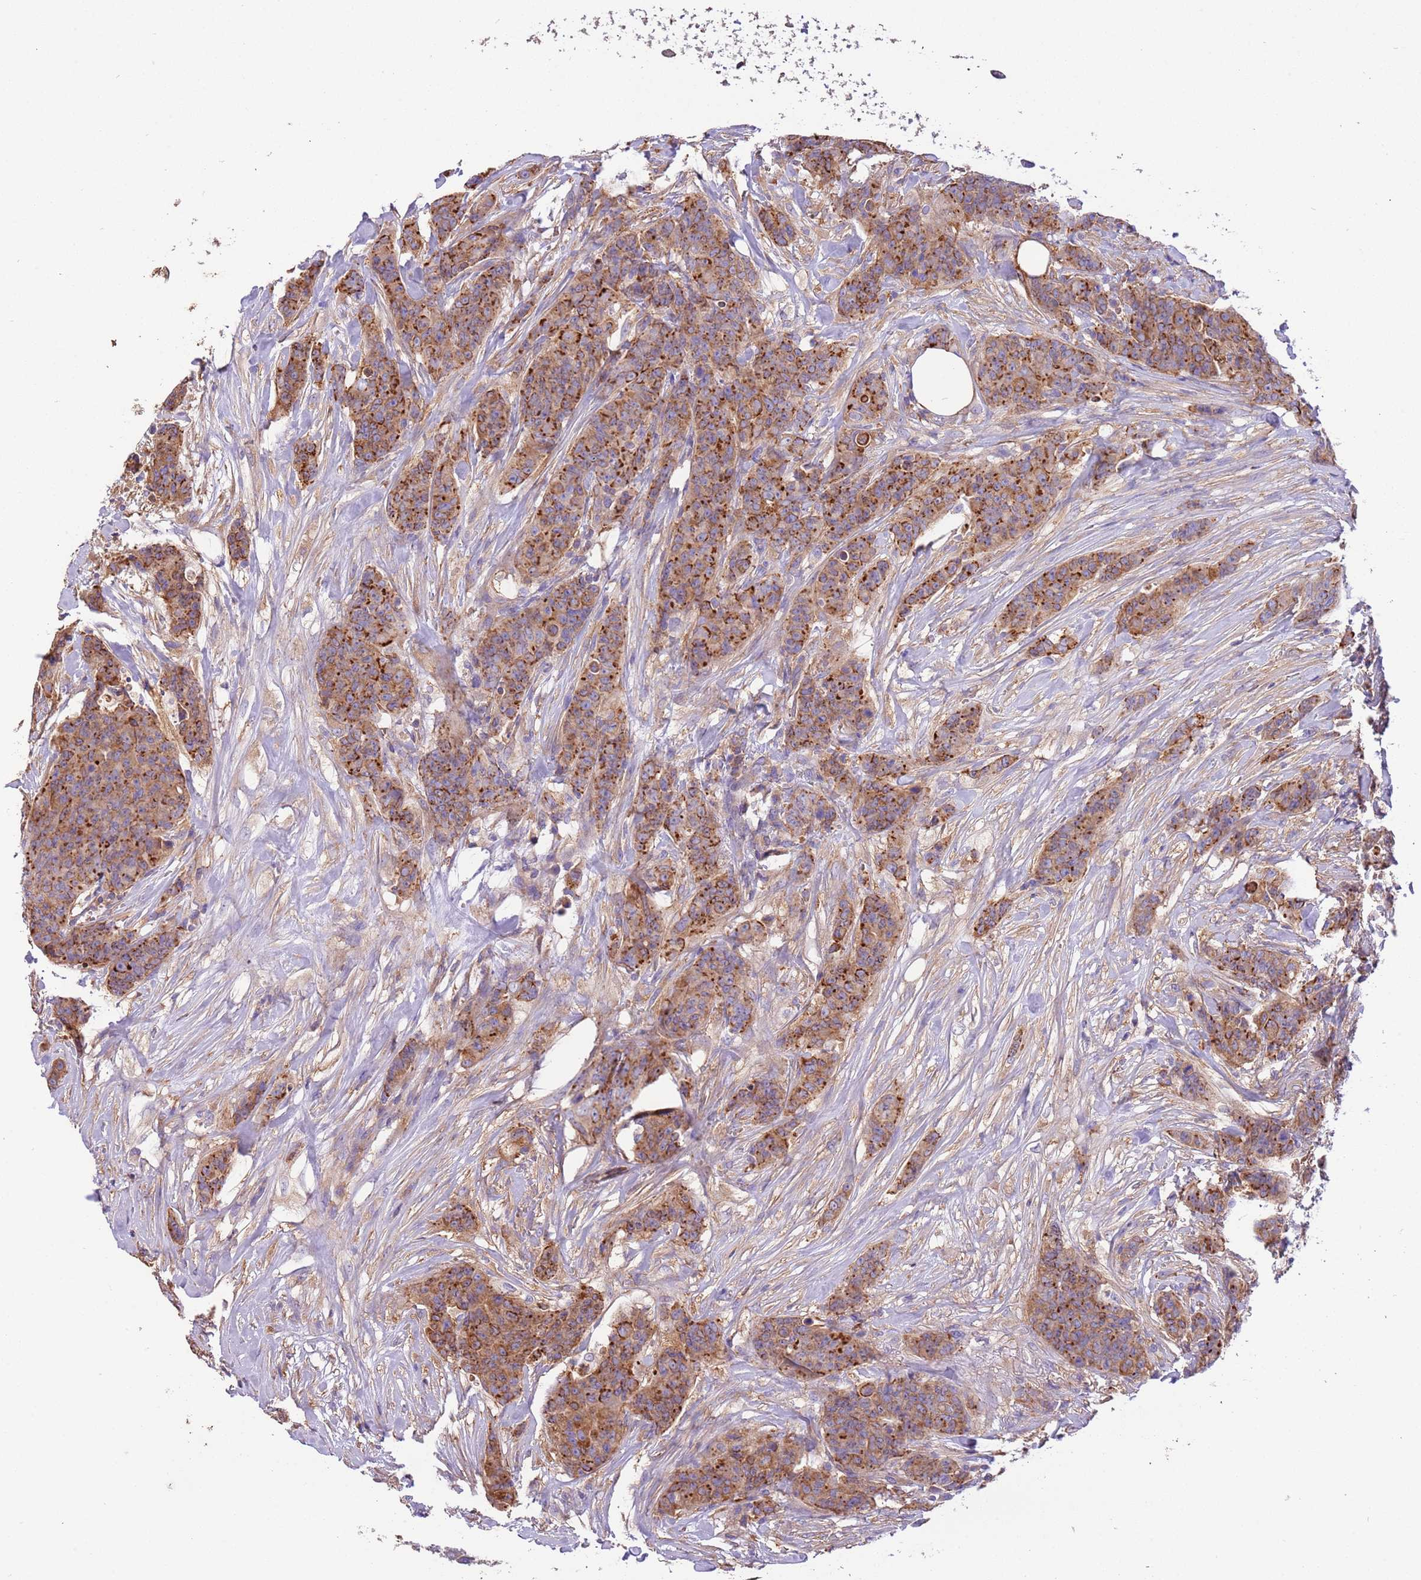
{"staining": {"intensity": "moderate", "quantity": ">75%", "location": "cytoplasmic/membranous"}, "tissue": "breast cancer", "cell_type": "Tumor cells", "image_type": "cancer", "snomed": [{"axis": "morphology", "description": "Duct carcinoma"}, {"axis": "topography", "description": "Breast"}], "caption": "Breast cancer (invasive ductal carcinoma) tissue reveals moderate cytoplasmic/membranous expression in approximately >75% of tumor cells, visualized by immunohistochemistry.", "gene": "NAALADL1", "patient": {"sex": "female", "age": 40}}